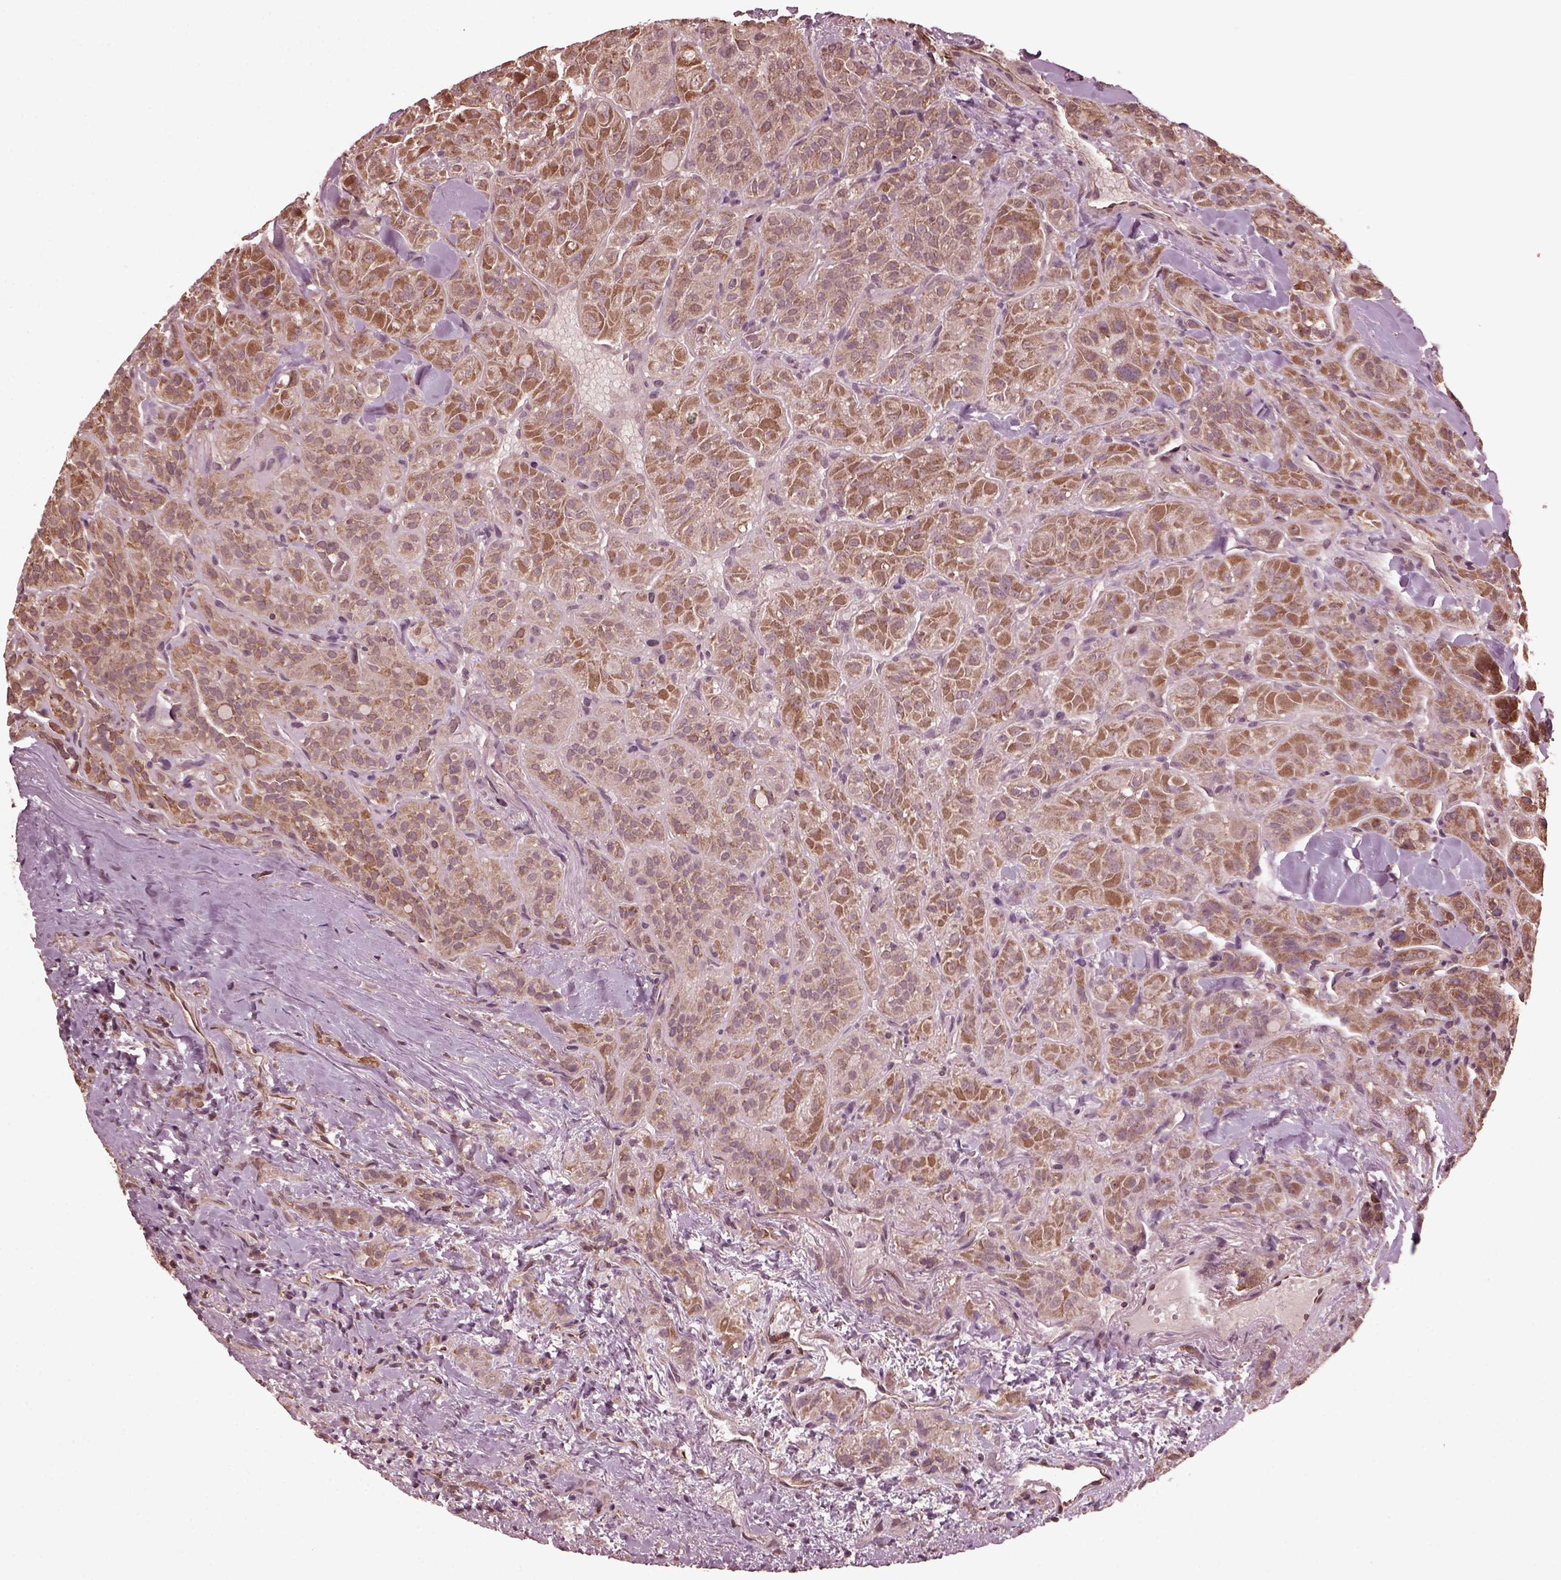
{"staining": {"intensity": "moderate", "quantity": "25%-75%", "location": "cytoplasmic/membranous"}, "tissue": "thyroid cancer", "cell_type": "Tumor cells", "image_type": "cancer", "snomed": [{"axis": "morphology", "description": "Papillary adenocarcinoma, NOS"}, {"axis": "topography", "description": "Thyroid gland"}], "caption": "This is a photomicrograph of immunohistochemistry (IHC) staining of thyroid papillary adenocarcinoma, which shows moderate expression in the cytoplasmic/membranous of tumor cells.", "gene": "ZNF292", "patient": {"sex": "female", "age": 45}}